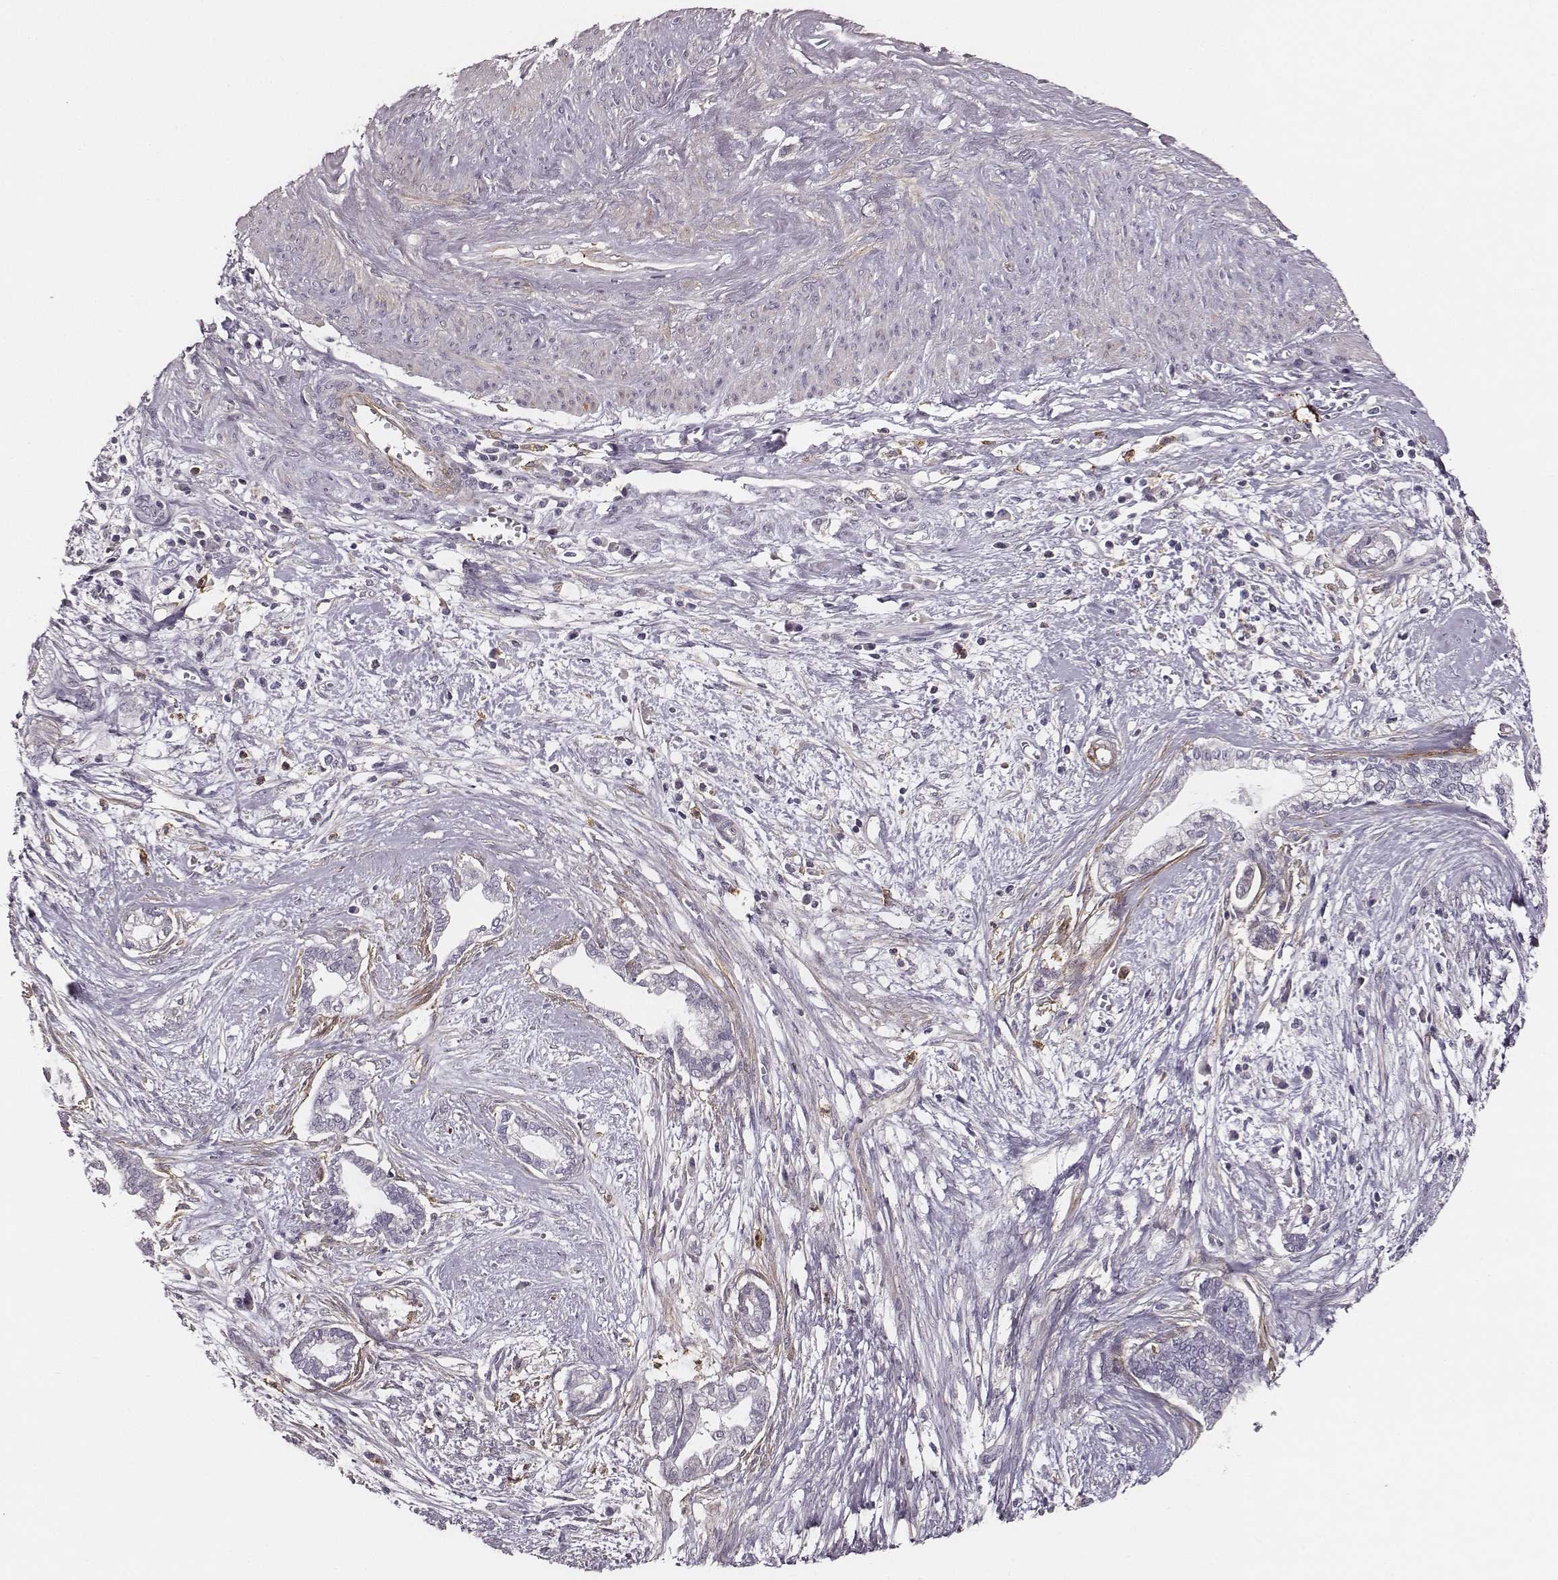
{"staining": {"intensity": "negative", "quantity": "none", "location": "none"}, "tissue": "cervical cancer", "cell_type": "Tumor cells", "image_type": "cancer", "snomed": [{"axis": "morphology", "description": "Adenocarcinoma, NOS"}, {"axis": "topography", "description": "Cervix"}], "caption": "Cervical cancer (adenocarcinoma) stained for a protein using immunohistochemistry (IHC) shows no expression tumor cells.", "gene": "ZYX", "patient": {"sex": "female", "age": 62}}